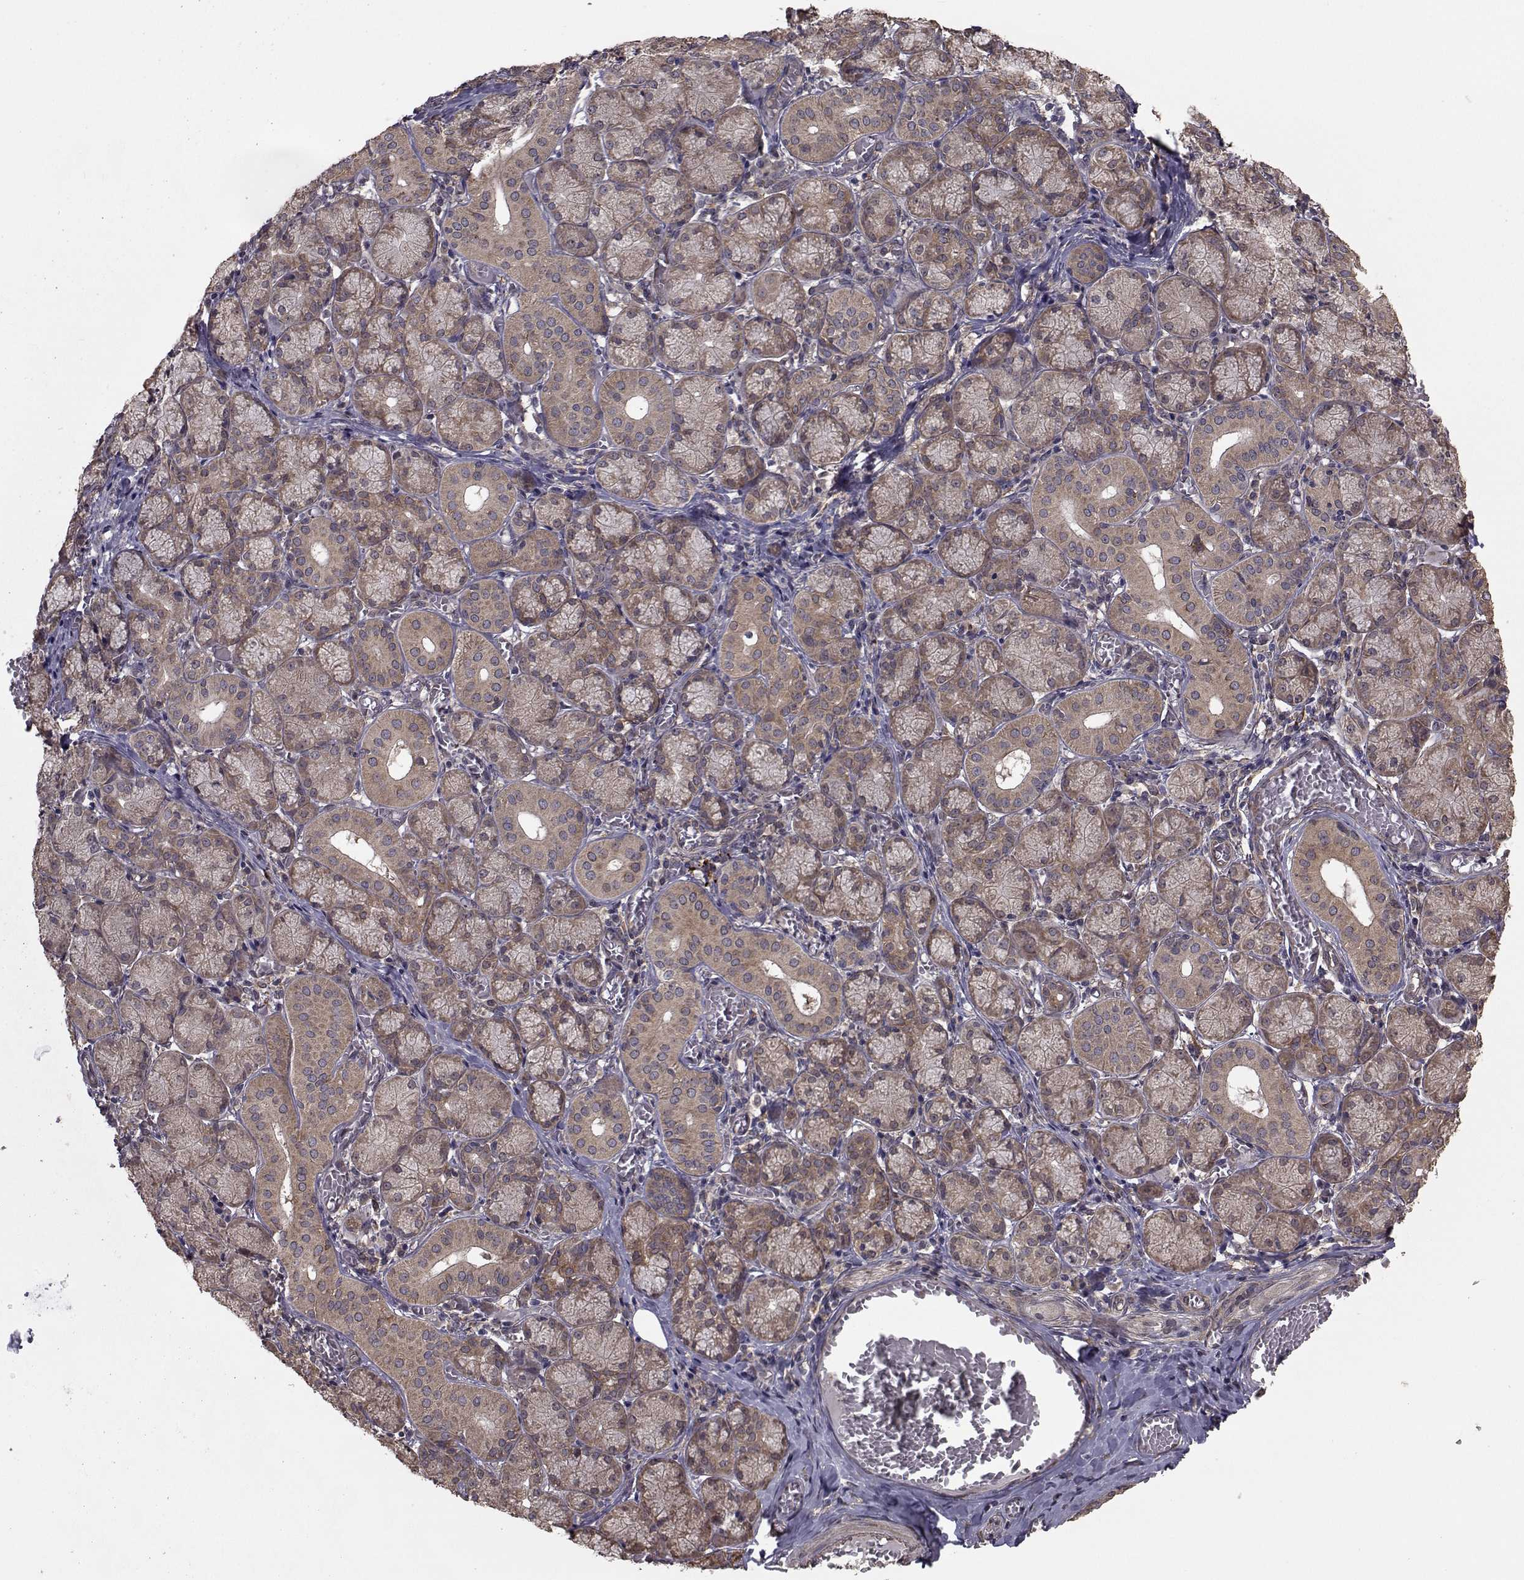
{"staining": {"intensity": "weak", "quantity": ">75%", "location": "cytoplasmic/membranous"}, "tissue": "salivary gland", "cell_type": "Glandular cells", "image_type": "normal", "snomed": [{"axis": "morphology", "description": "Normal tissue, NOS"}, {"axis": "topography", "description": "Salivary gland"}, {"axis": "topography", "description": "Peripheral nerve tissue"}], "caption": "A micrograph of human salivary gland stained for a protein reveals weak cytoplasmic/membranous brown staining in glandular cells. (brown staining indicates protein expression, while blue staining denotes nuclei).", "gene": "TRIP10", "patient": {"sex": "female", "age": 24}}